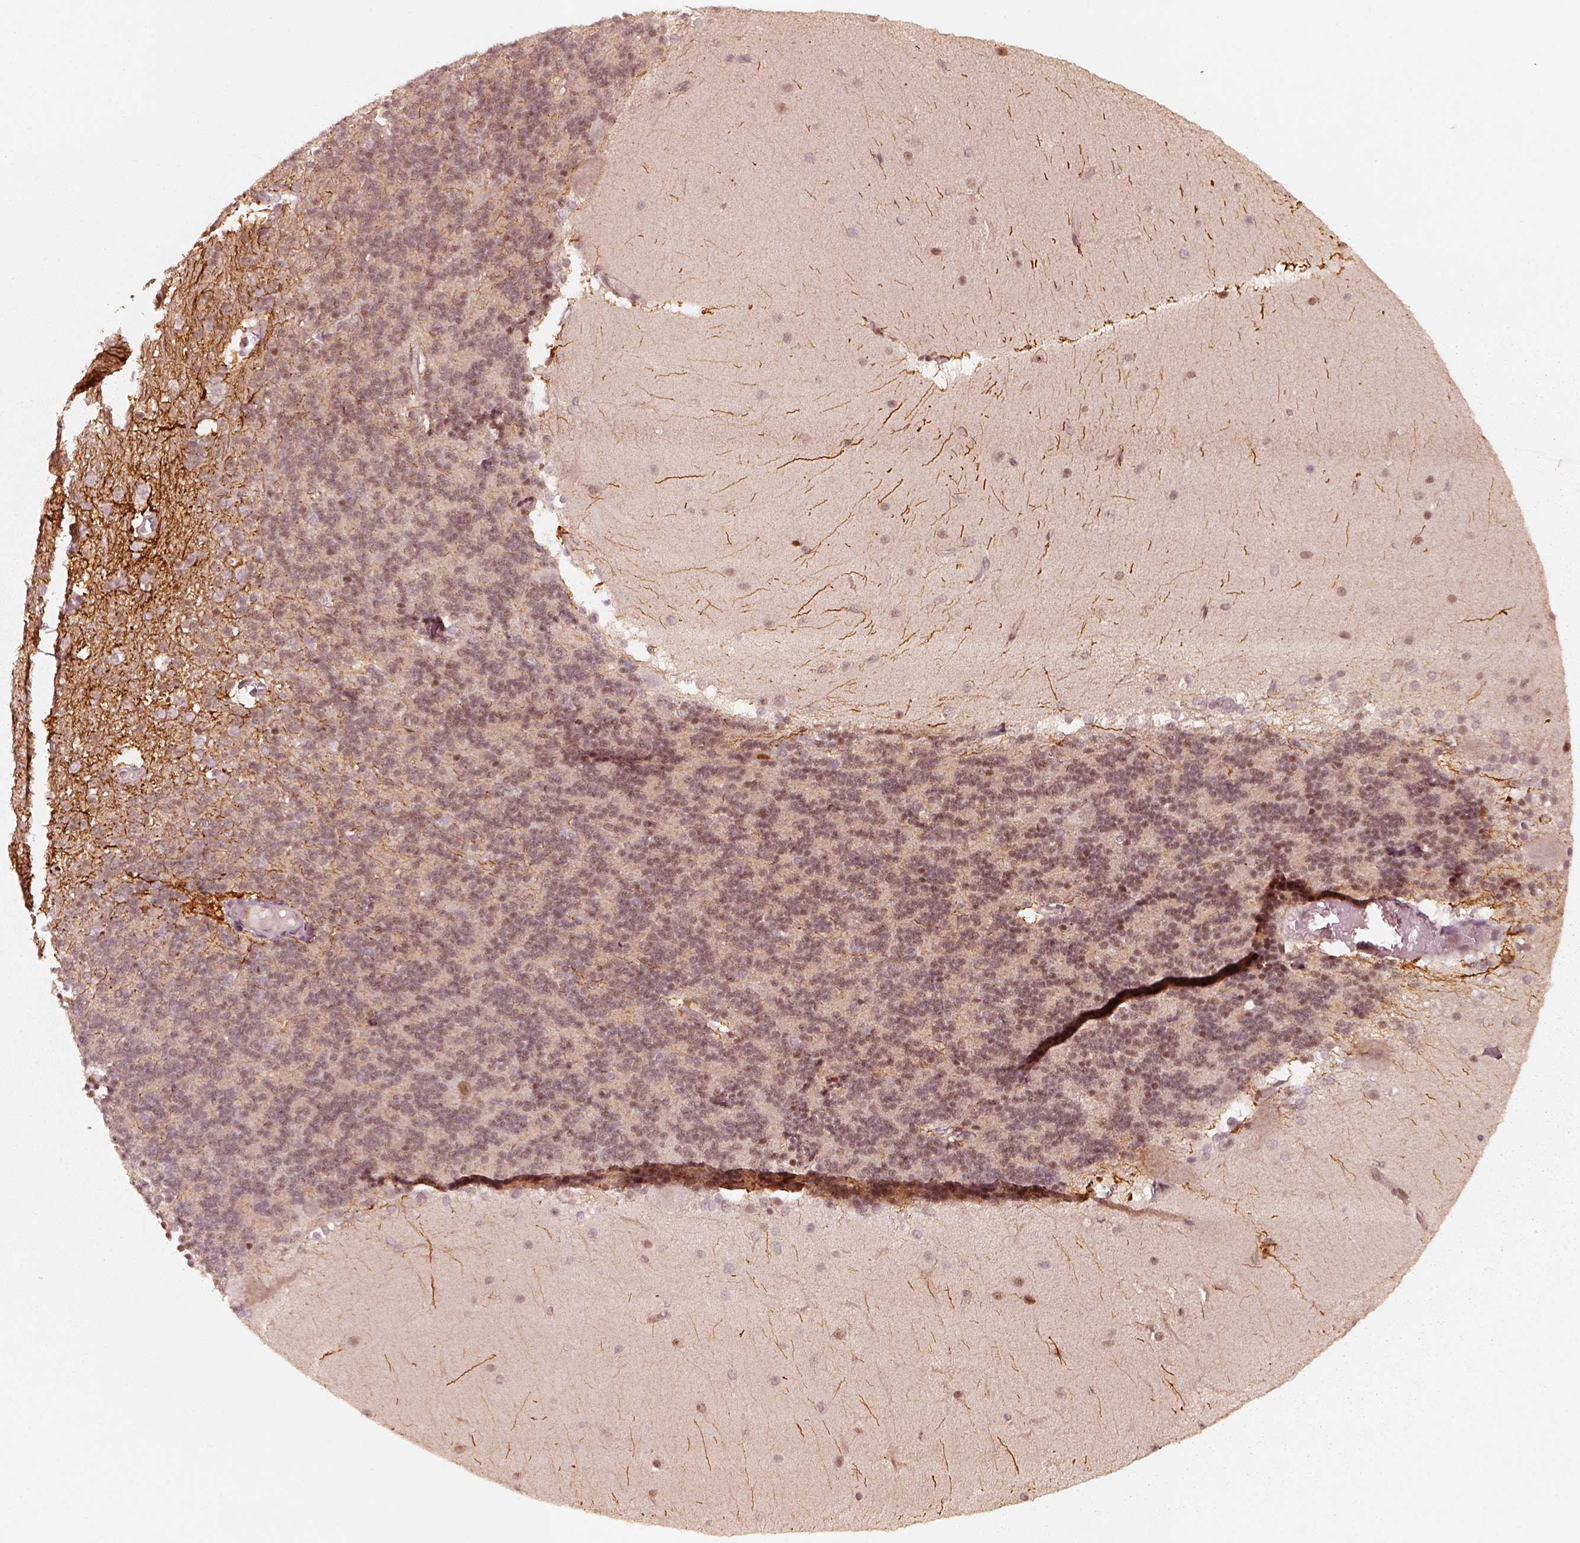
{"staining": {"intensity": "negative", "quantity": "none", "location": "none"}, "tissue": "cerebellum", "cell_type": "Cells in granular layer", "image_type": "normal", "snomed": [{"axis": "morphology", "description": "Normal tissue, NOS"}, {"axis": "topography", "description": "Cerebellum"}], "caption": "This is a photomicrograph of immunohistochemistry (IHC) staining of unremarkable cerebellum, which shows no positivity in cells in granular layer. Brightfield microscopy of IHC stained with DAB (3,3'-diaminobenzidine) (brown) and hematoxylin (blue), captured at high magnification.", "gene": "GMEB2", "patient": {"sex": "female", "age": 19}}